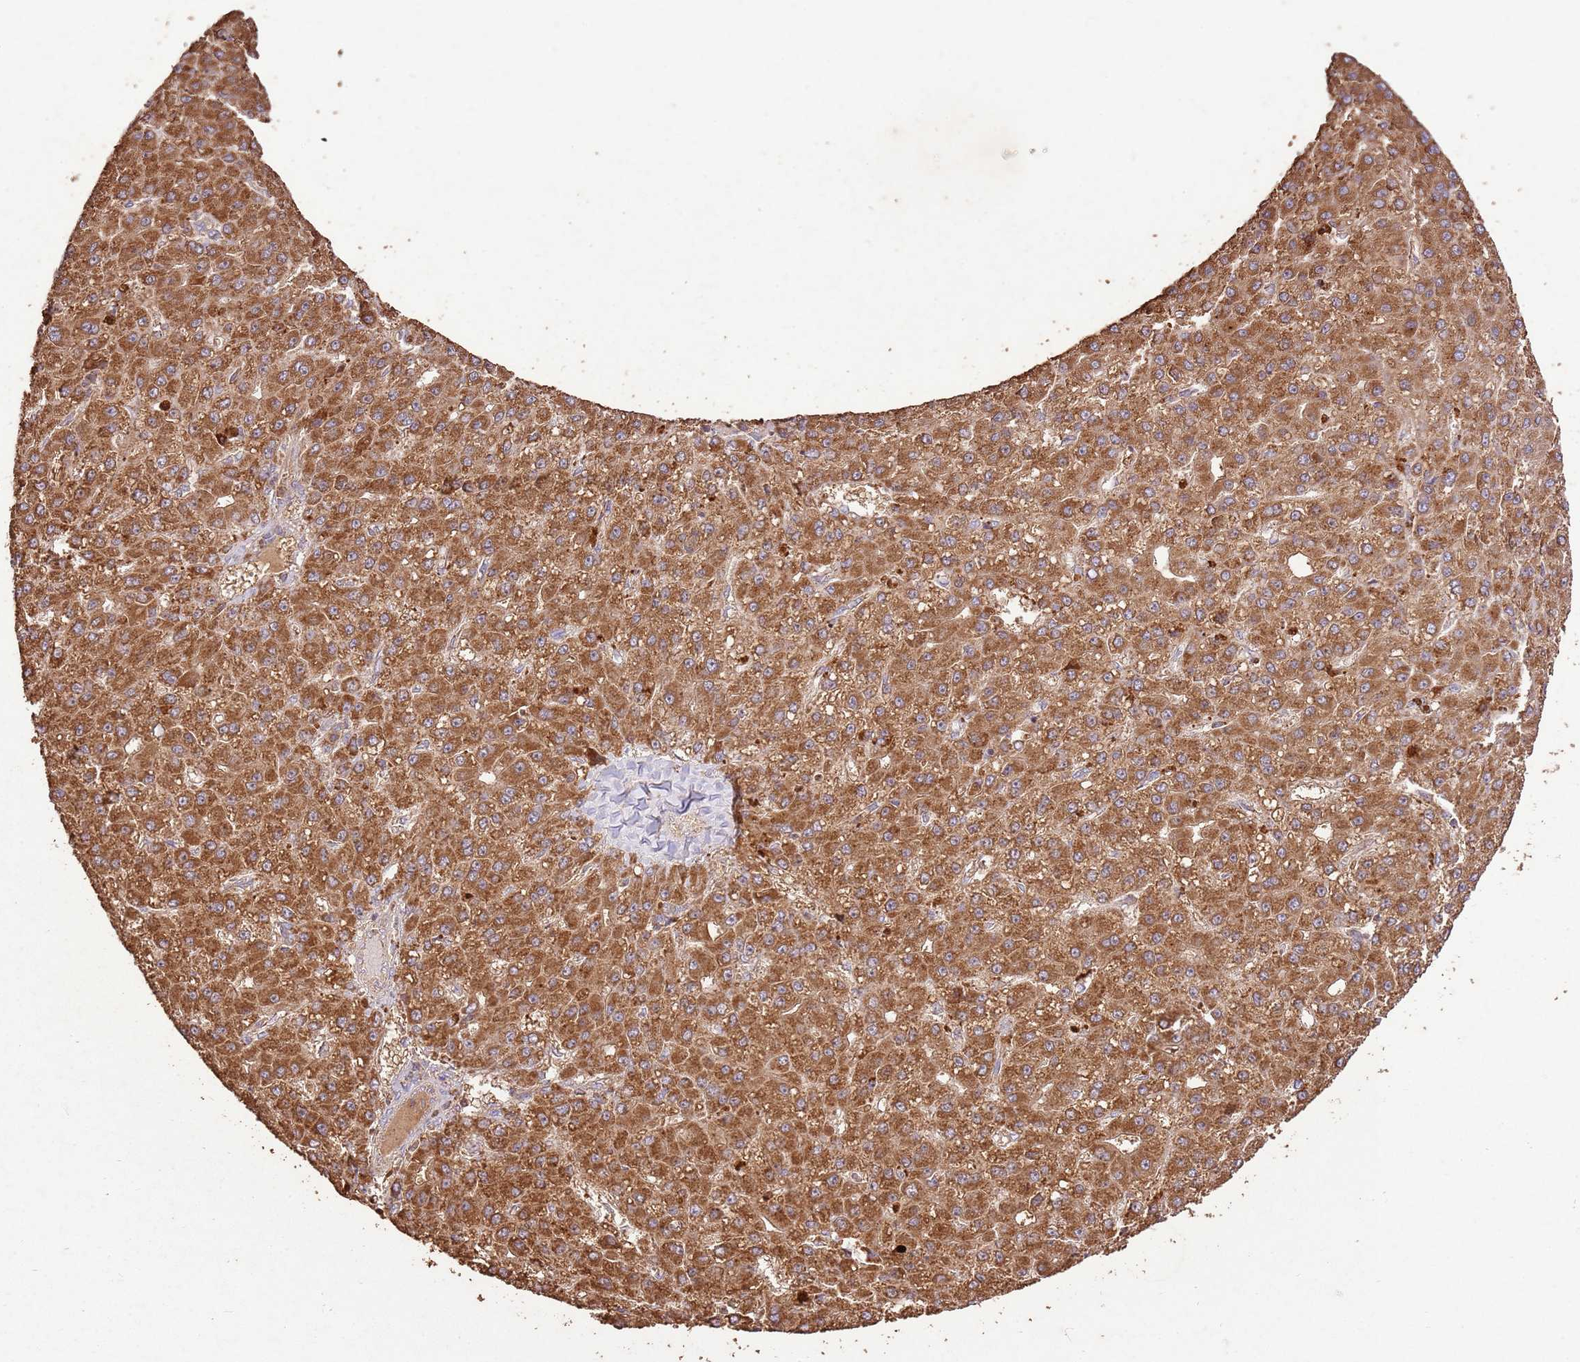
{"staining": {"intensity": "strong", "quantity": ">75%", "location": "cytoplasmic/membranous"}, "tissue": "liver cancer", "cell_type": "Tumor cells", "image_type": "cancer", "snomed": [{"axis": "morphology", "description": "Carcinoma, Hepatocellular, NOS"}, {"axis": "topography", "description": "Liver"}], "caption": "Approximately >75% of tumor cells in liver cancer demonstrate strong cytoplasmic/membranous protein staining as visualized by brown immunohistochemical staining.", "gene": "LRRC28", "patient": {"sex": "male", "age": 67}}